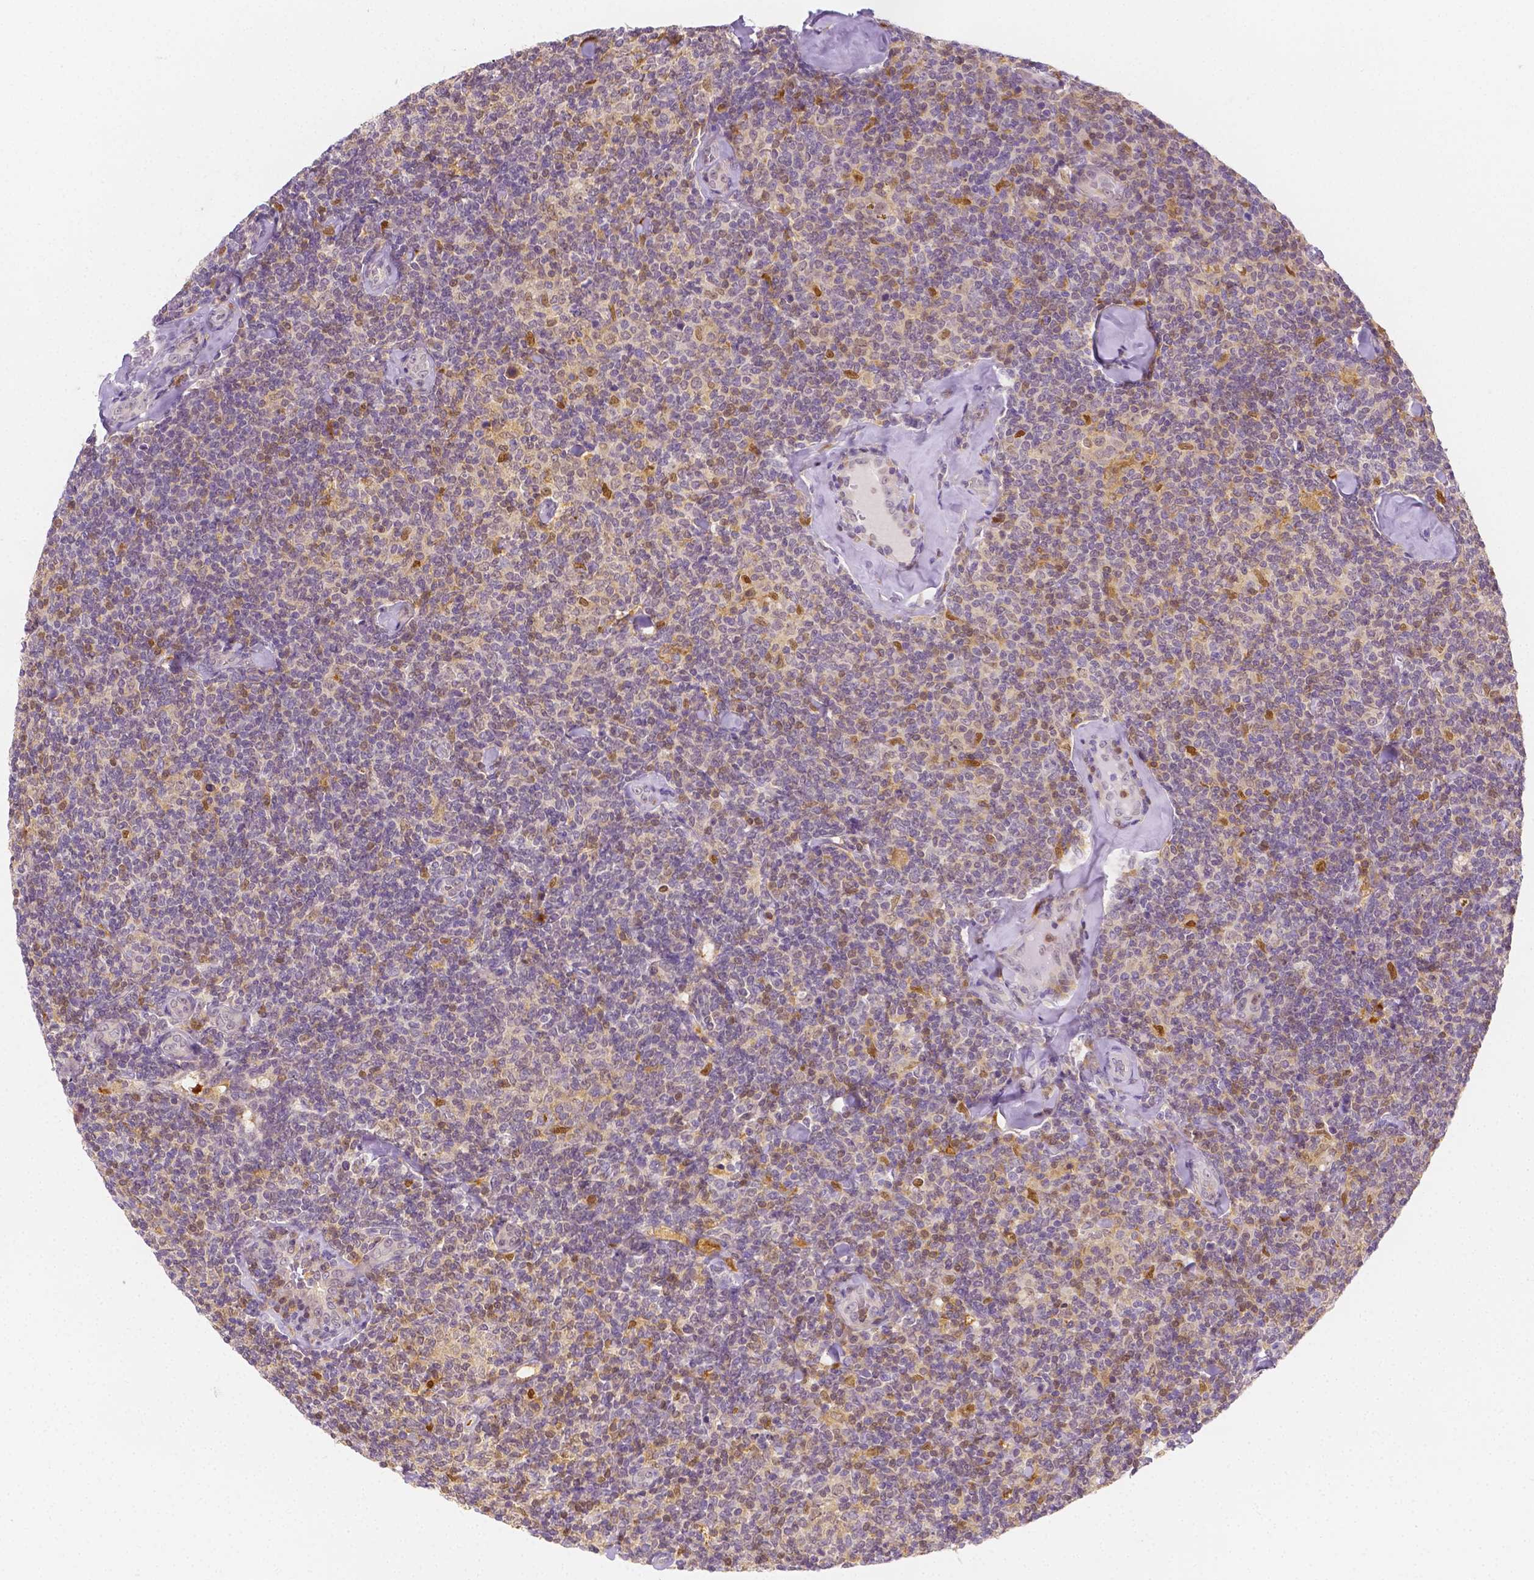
{"staining": {"intensity": "weak", "quantity": "<25%", "location": "nuclear"}, "tissue": "lymphoma", "cell_type": "Tumor cells", "image_type": "cancer", "snomed": [{"axis": "morphology", "description": "Malignant lymphoma, non-Hodgkin's type, Low grade"}, {"axis": "topography", "description": "Lymph node"}], "caption": "Tumor cells show no significant protein staining in low-grade malignant lymphoma, non-Hodgkin's type.", "gene": "SGTB", "patient": {"sex": "female", "age": 56}}